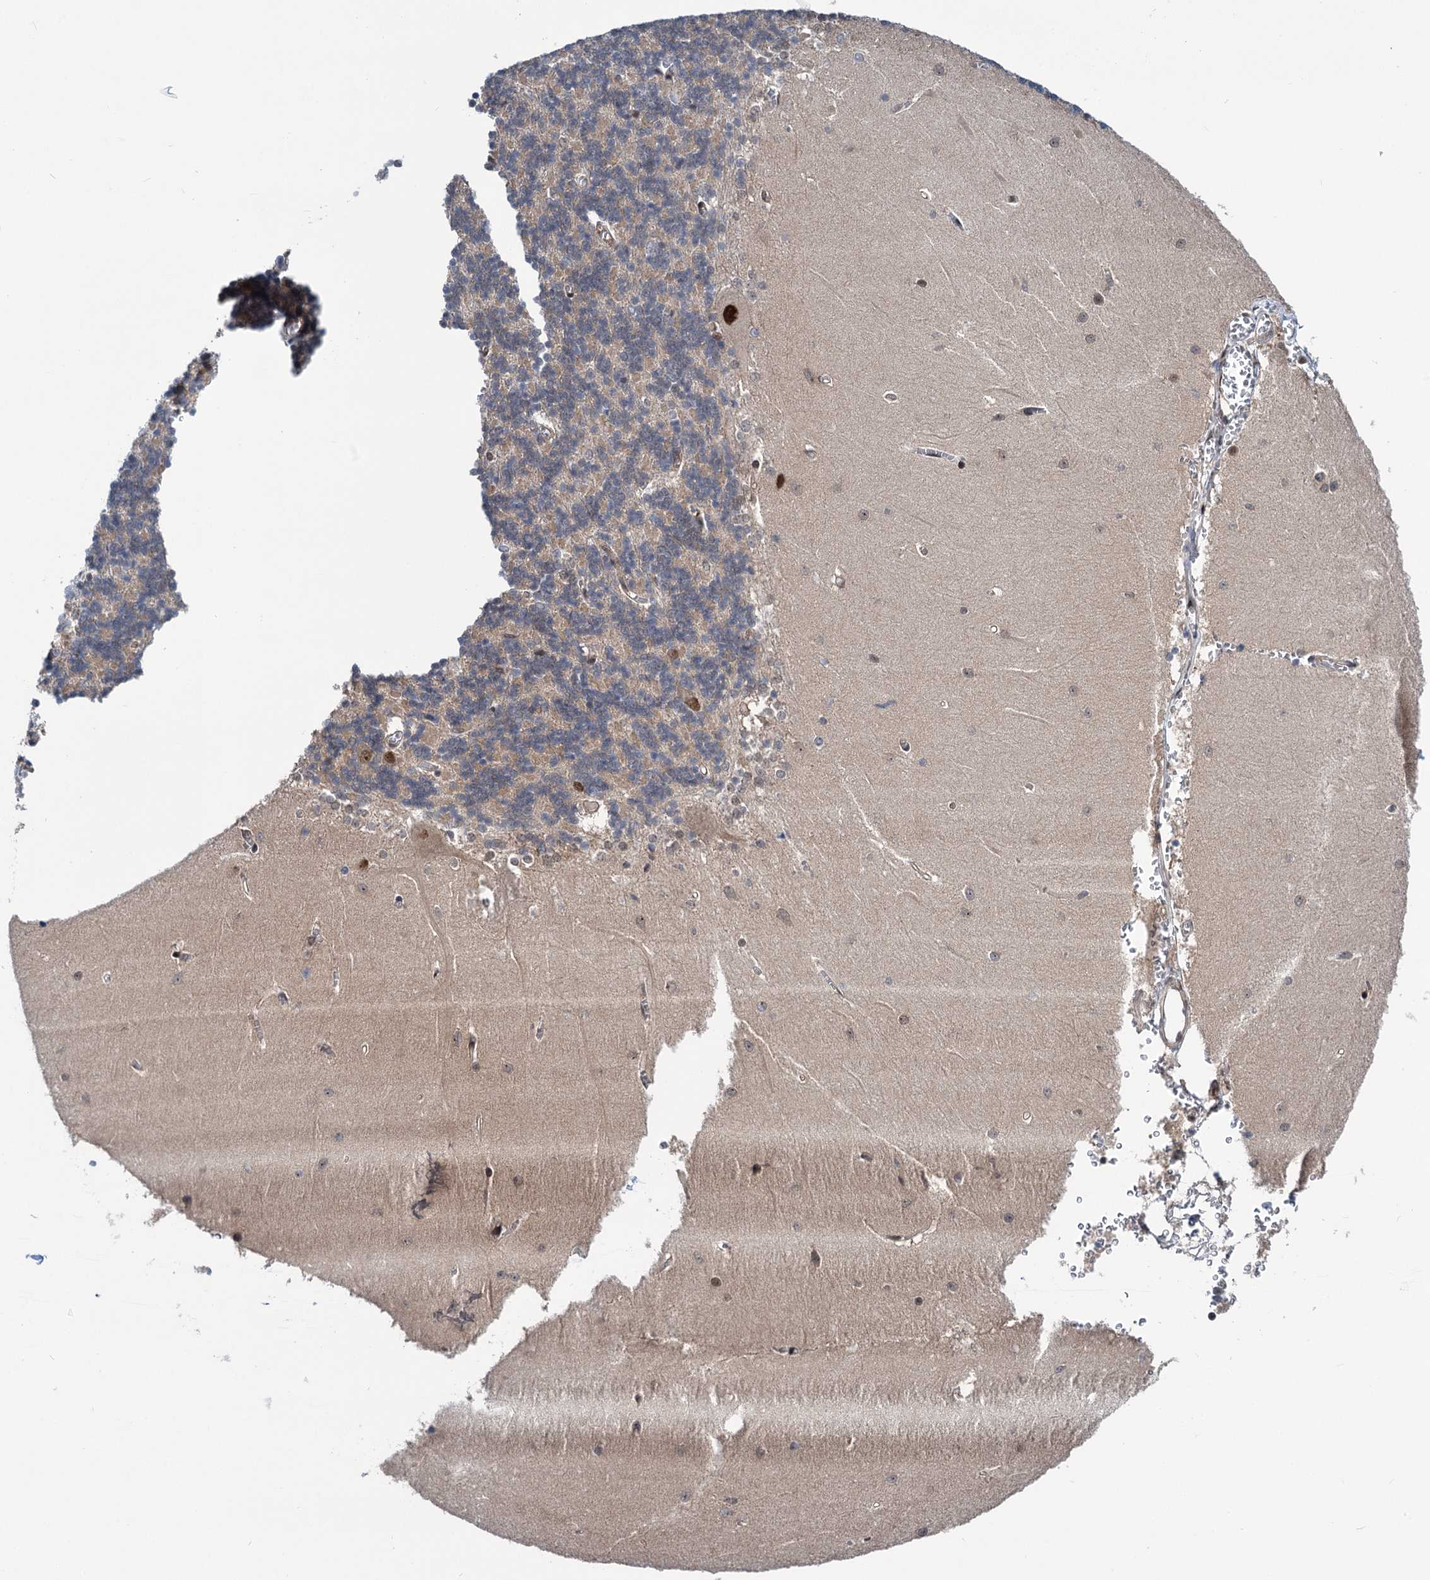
{"staining": {"intensity": "weak", "quantity": "25%-75%", "location": "cytoplasmic/membranous"}, "tissue": "cerebellum", "cell_type": "Cells in granular layer", "image_type": "normal", "snomed": [{"axis": "morphology", "description": "Normal tissue, NOS"}, {"axis": "topography", "description": "Cerebellum"}], "caption": "Protein staining exhibits weak cytoplasmic/membranous staining in about 25%-75% of cells in granular layer in unremarkable cerebellum.", "gene": "GPBP1", "patient": {"sex": "male", "age": 37}}